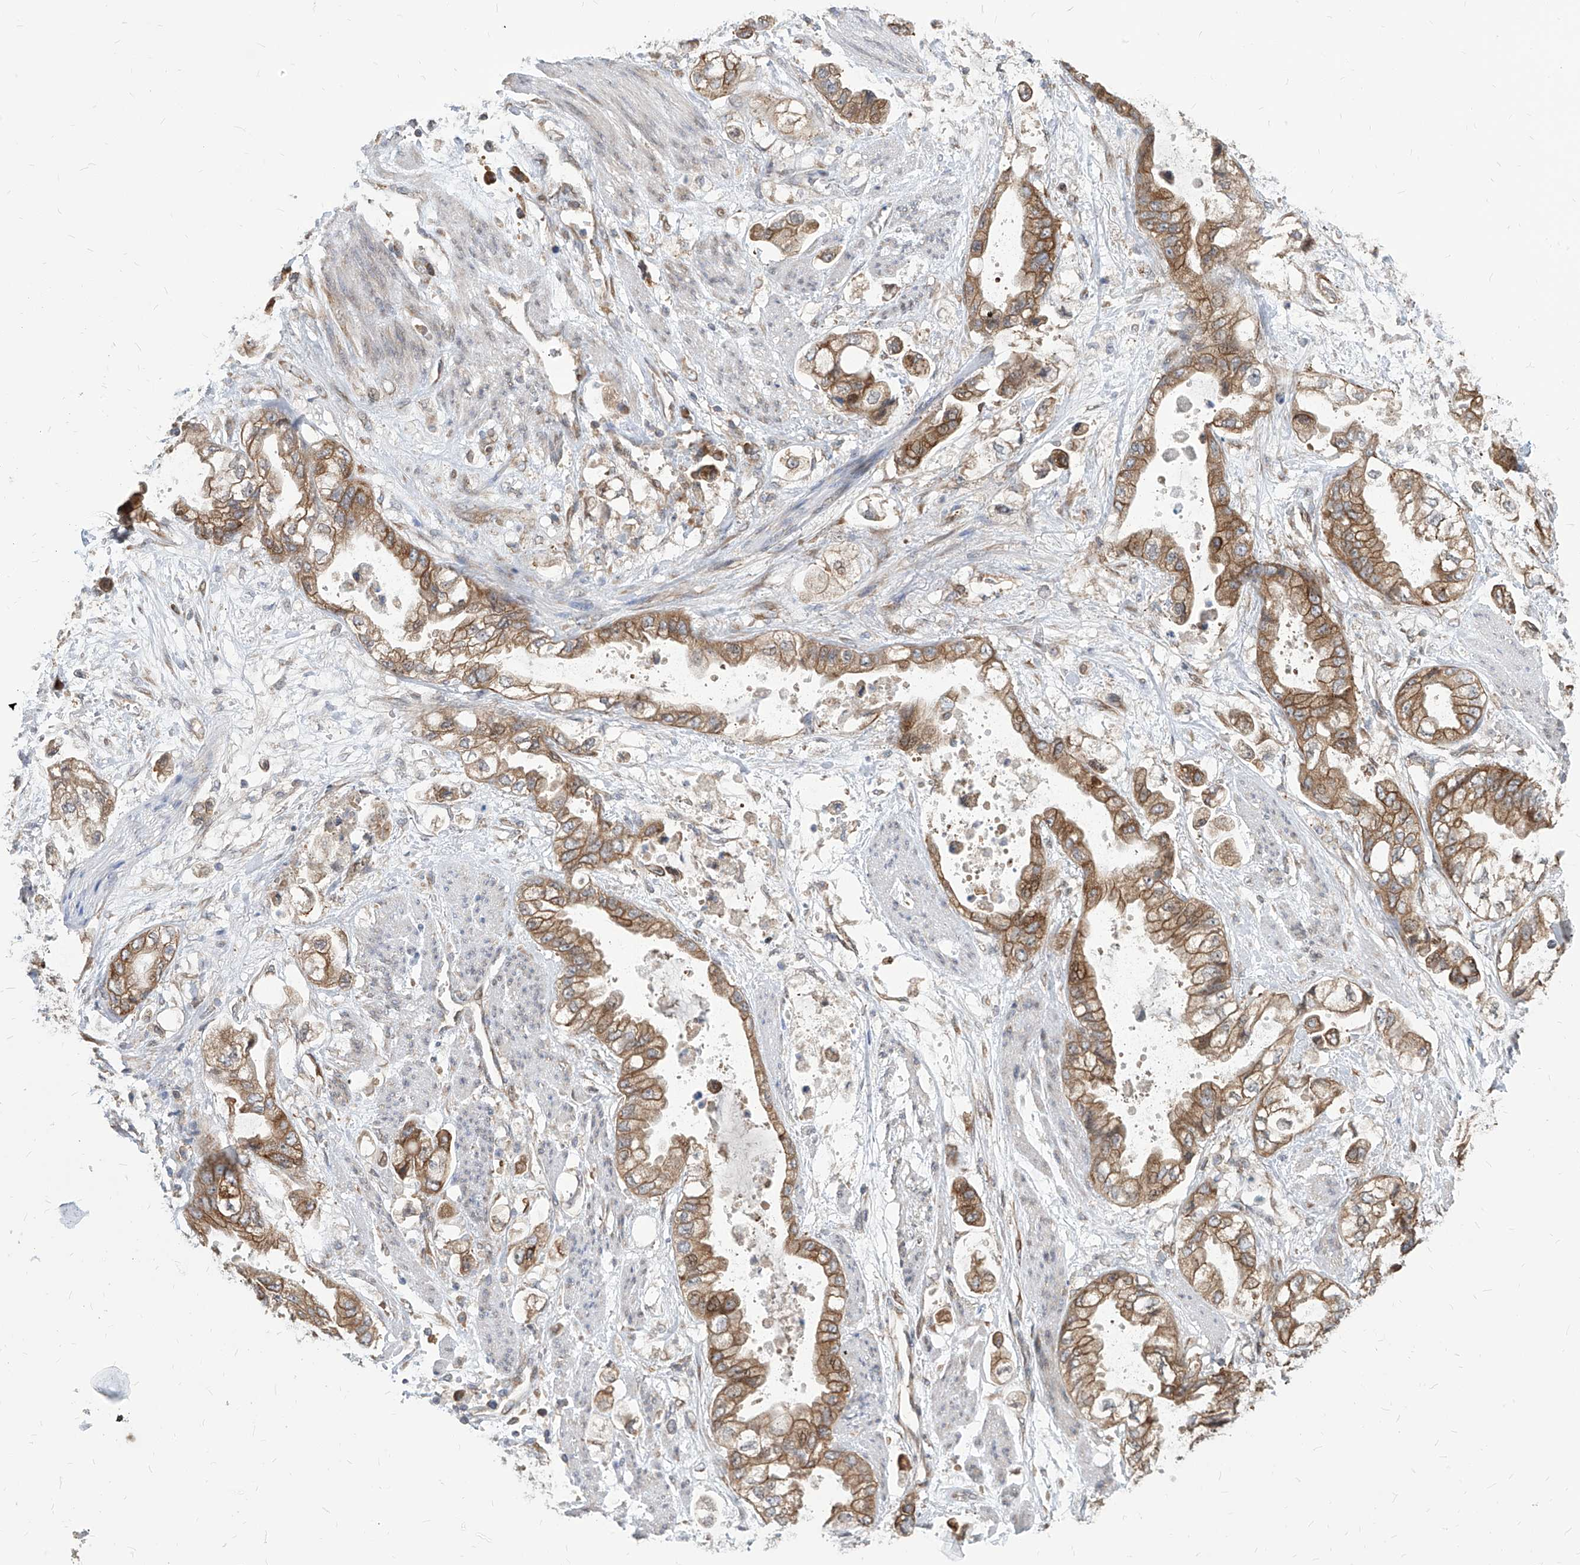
{"staining": {"intensity": "moderate", "quantity": ">75%", "location": "cytoplasmic/membranous"}, "tissue": "stomach cancer", "cell_type": "Tumor cells", "image_type": "cancer", "snomed": [{"axis": "morphology", "description": "Adenocarcinoma, NOS"}, {"axis": "topography", "description": "Stomach"}], "caption": "The histopathology image shows a brown stain indicating the presence of a protein in the cytoplasmic/membranous of tumor cells in adenocarcinoma (stomach).", "gene": "FAM83B", "patient": {"sex": "male", "age": 62}}